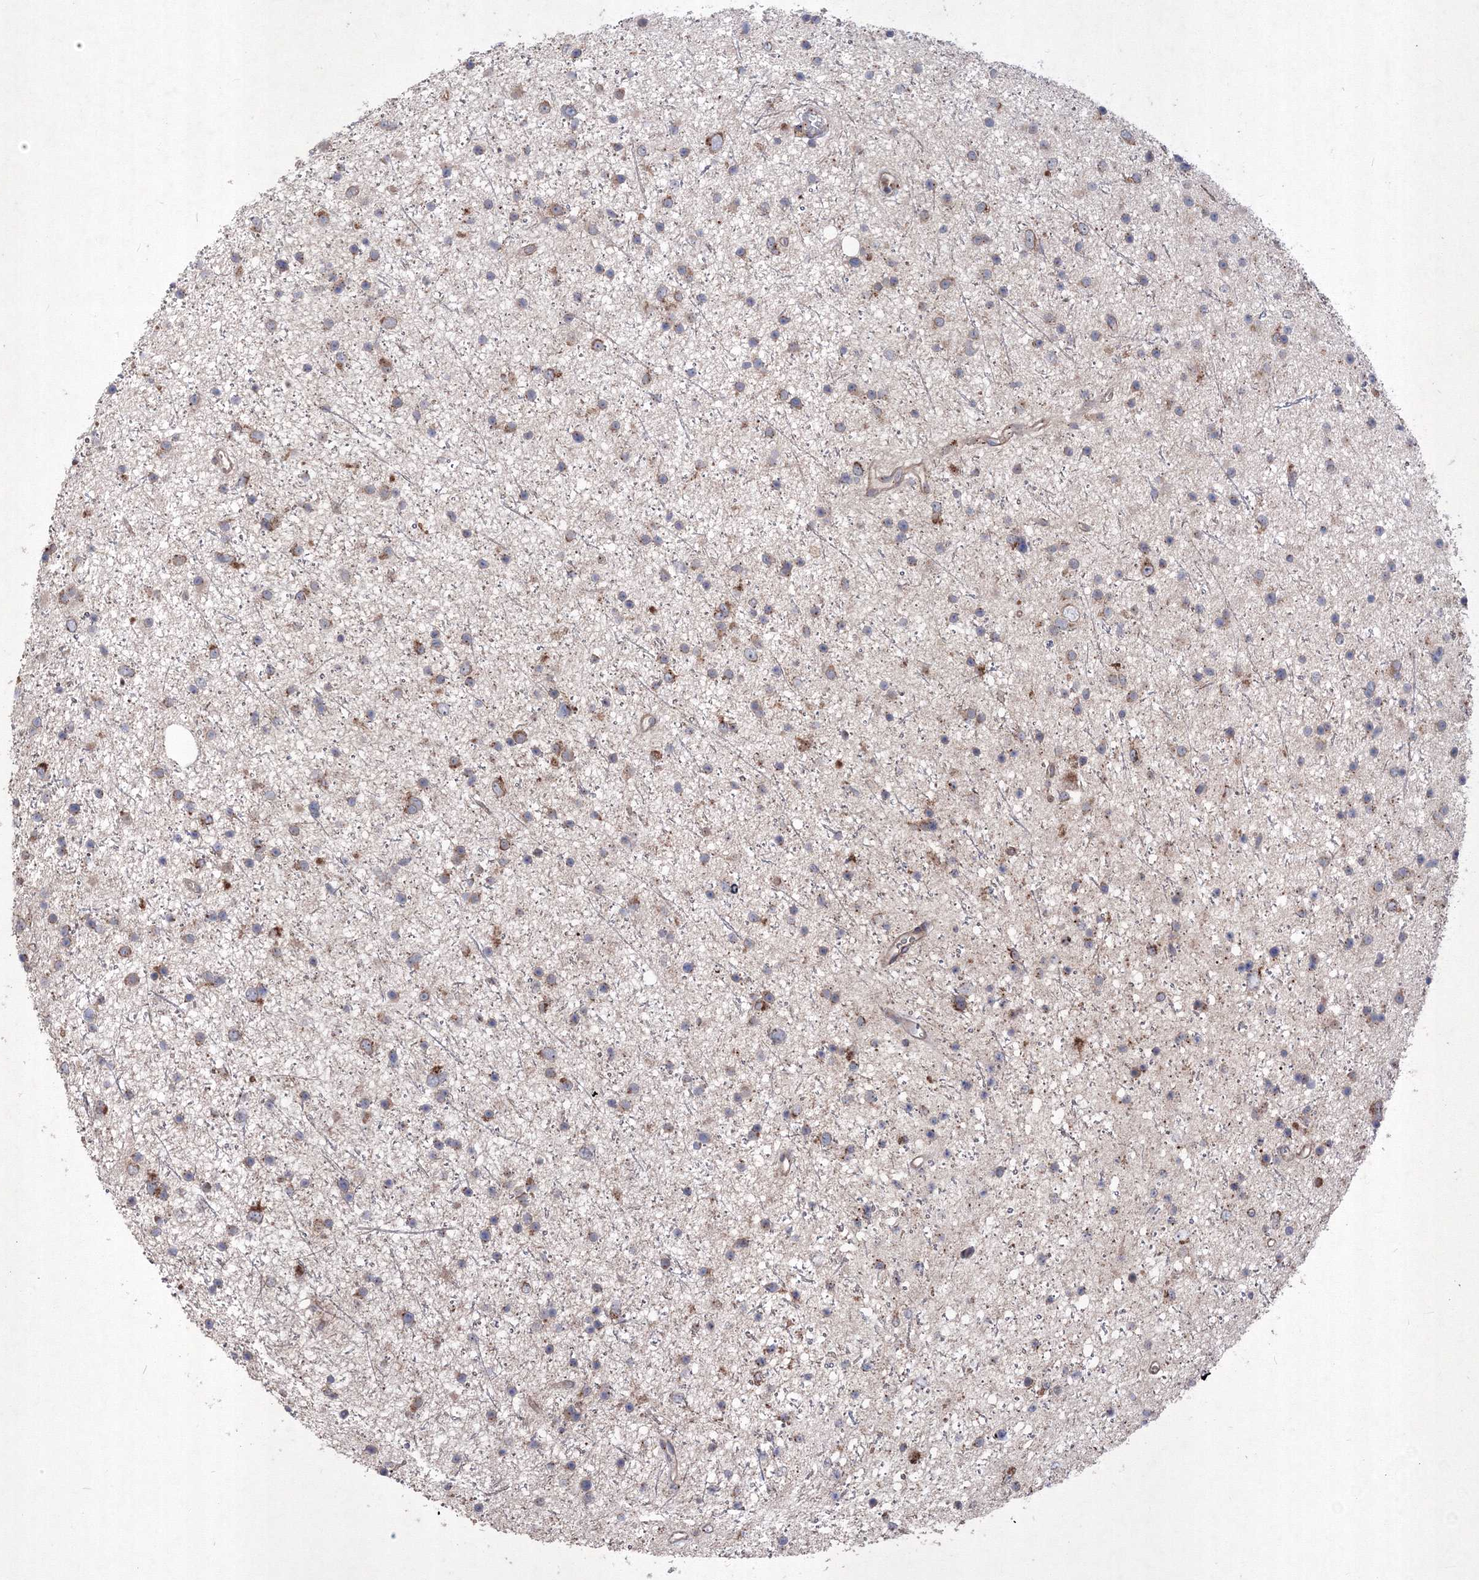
{"staining": {"intensity": "moderate", "quantity": "<25%", "location": "cytoplasmic/membranous"}, "tissue": "glioma", "cell_type": "Tumor cells", "image_type": "cancer", "snomed": [{"axis": "morphology", "description": "Glioma, malignant, Low grade"}, {"axis": "topography", "description": "Cerebral cortex"}], "caption": "This image demonstrates glioma stained with IHC to label a protein in brown. The cytoplasmic/membranous of tumor cells show moderate positivity for the protein. Nuclei are counter-stained blue.", "gene": "MTRF1L", "patient": {"sex": "female", "age": 39}}